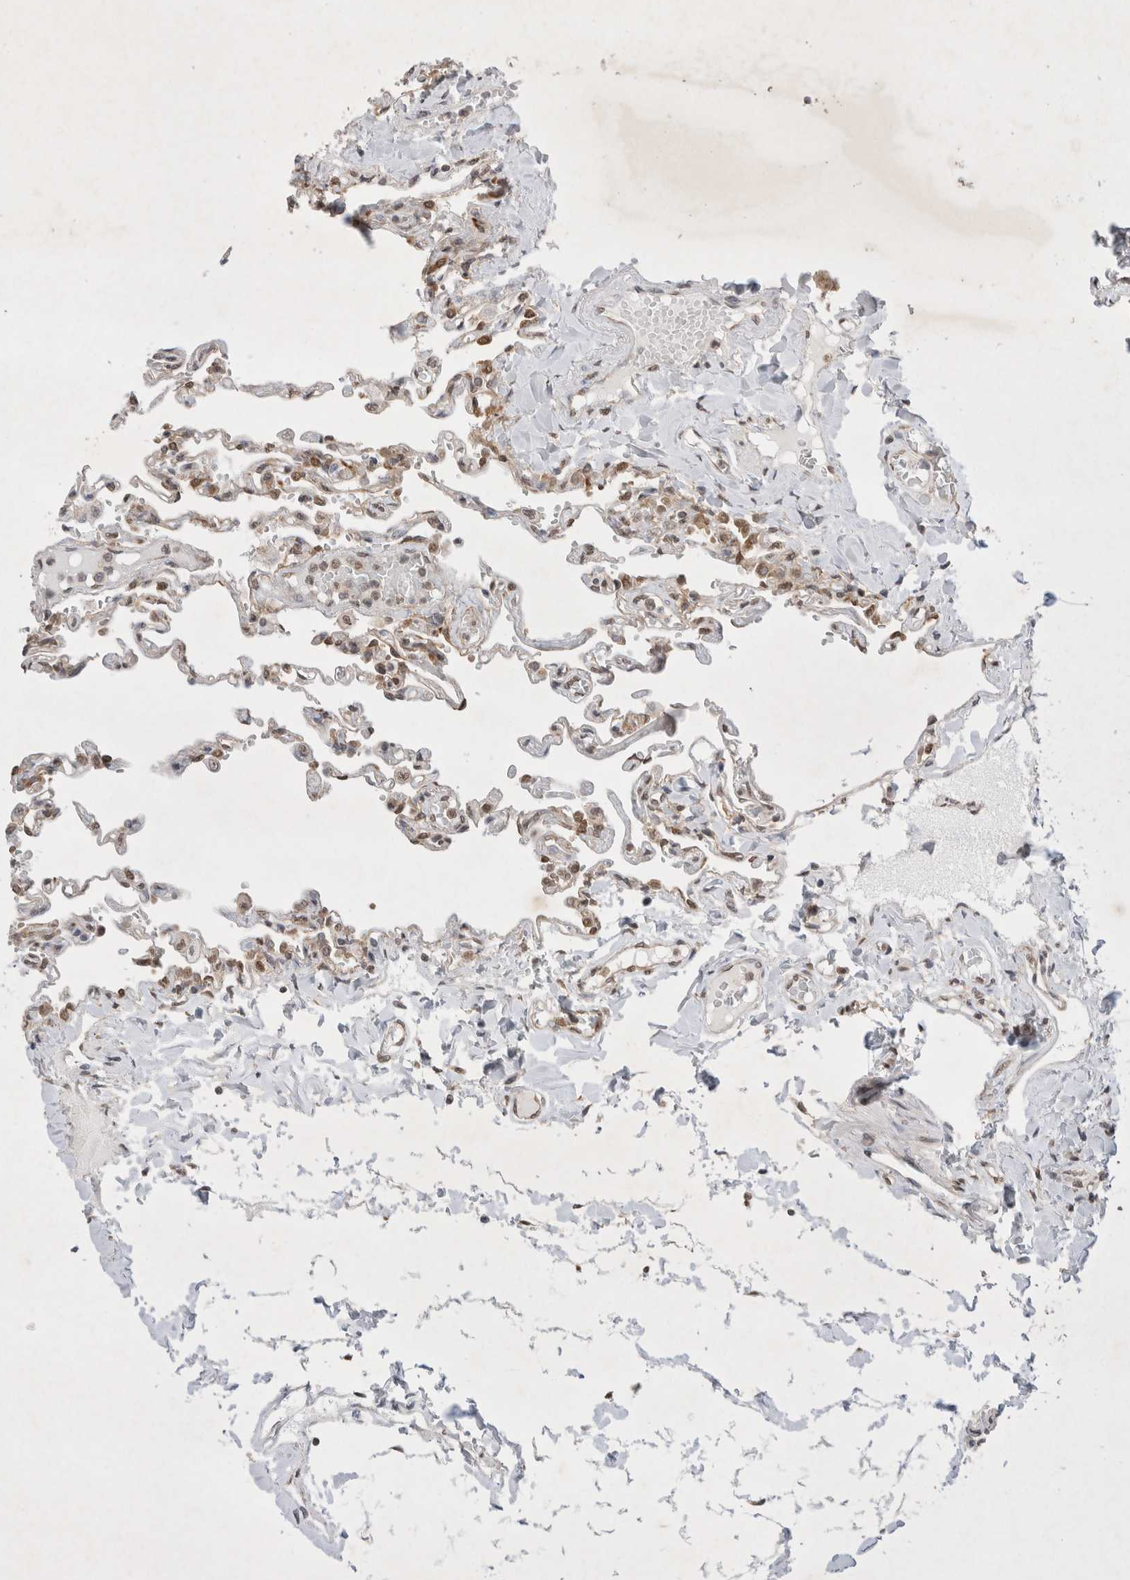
{"staining": {"intensity": "weak", "quantity": "25%-75%", "location": "cytoplasmic/membranous,nuclear"}, "tissue": "lung", "cell_type": "Alveolar cells", "image_type": "normal", "snomed": [{"axis": "morphology", "description": "Normal tissue, NOS"}, {"axis": "topography", "description": "Lung"}], "caption": "This is a micrograph of IHC staining of normal lung, which shows weak staining in the cytoplasmic/membranous,nuclear of alveolar cells.", "gene": "WIPF2", "patient": {"sex": "male", "age": 21}}